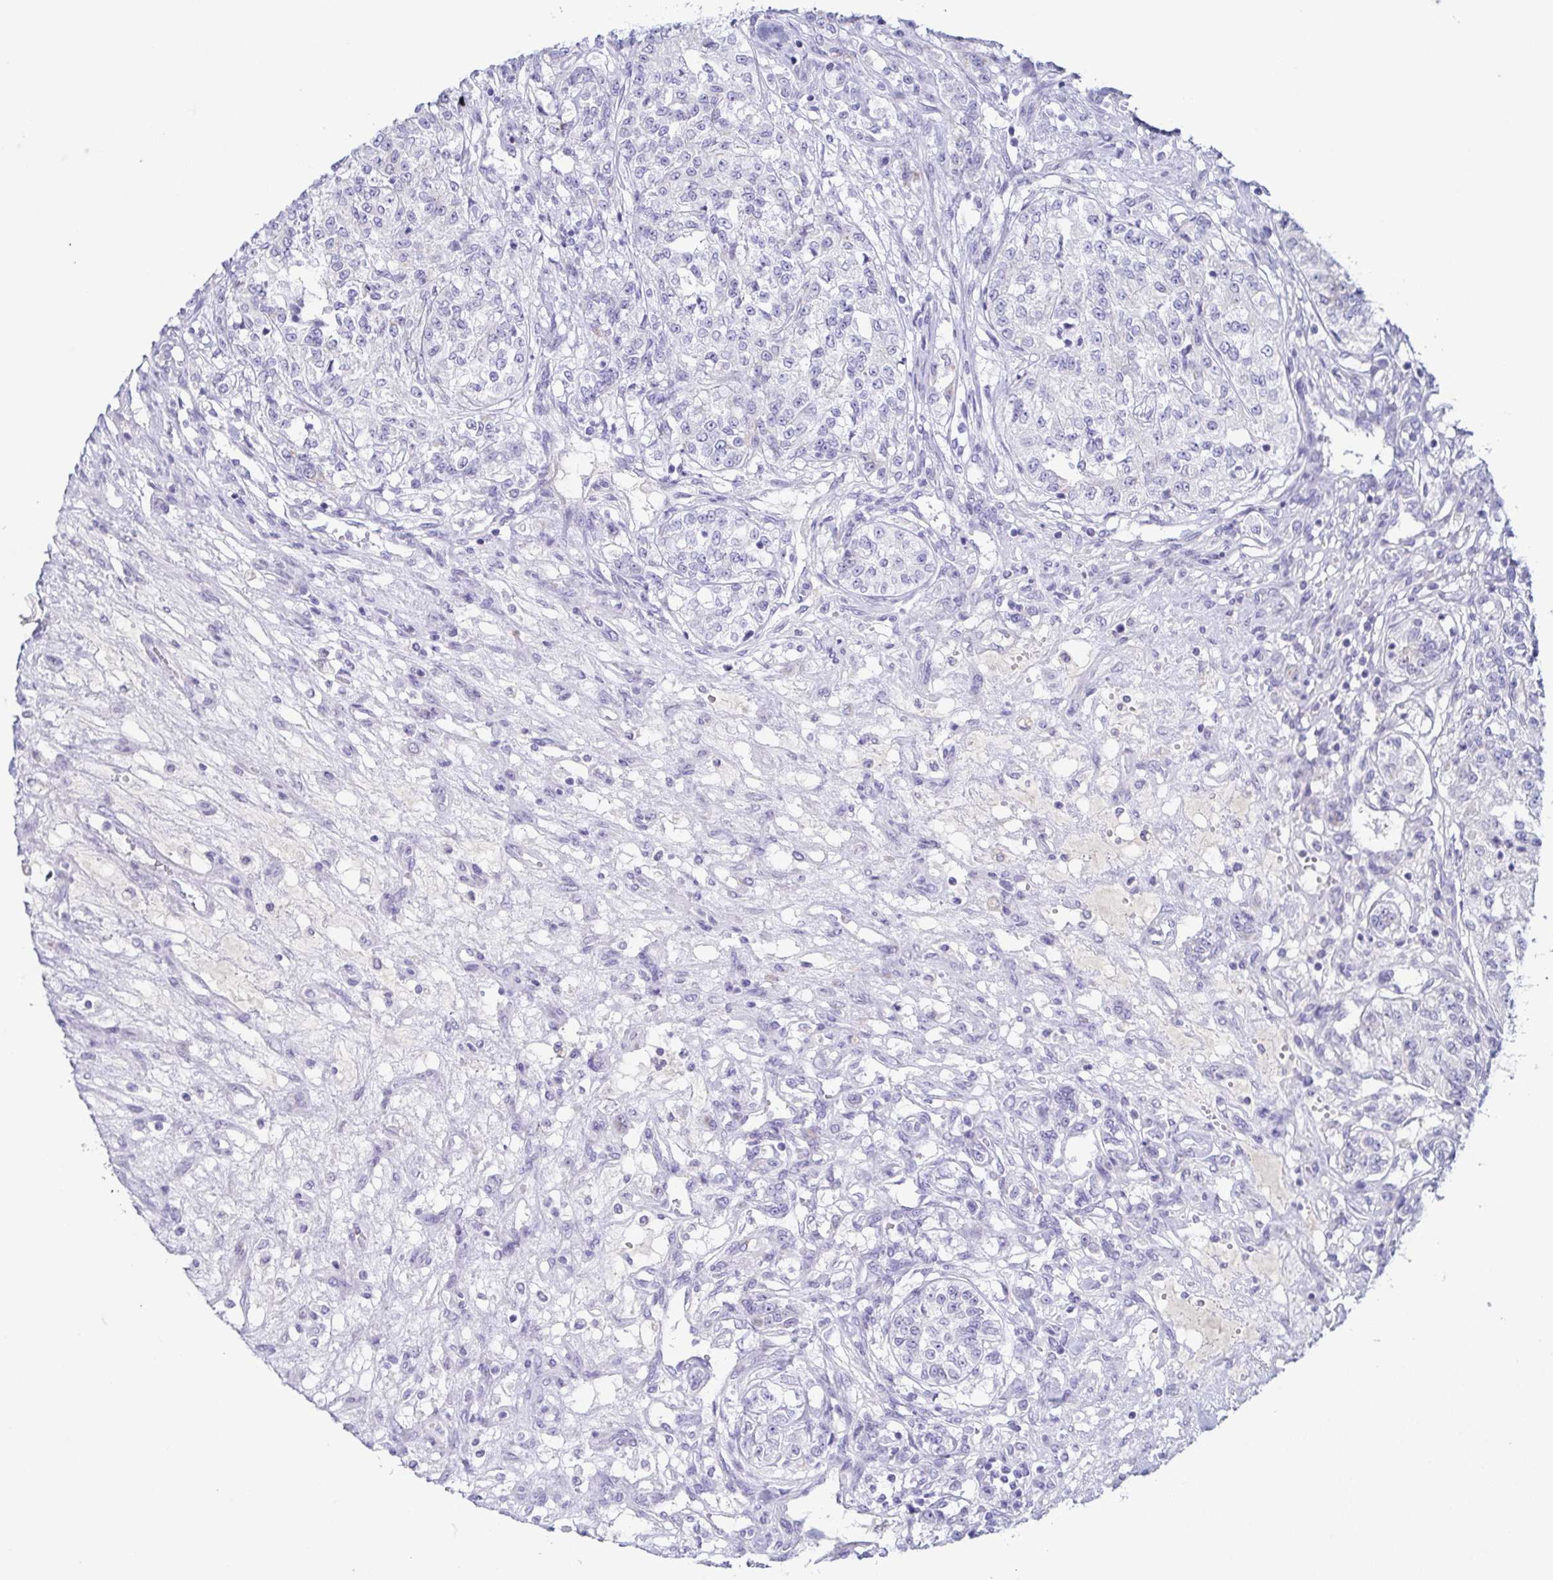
{"staining": {"intensity": "negative", "quantity": "none", "location": "none"}, "tissue": "renal cancer", "cell_type": "Tumor cells", "image_type": "cancer", "snomed": [{"axis": "morphology", "description": "Adenocarcinoma, NOS"}, {"axis": "topography", "description": "Kidney"}], "caption": "High magnification brightfield microscopy of renal cancer stained with DAB (3,3'-diaminobenzidine) (brown) and counterstained with hematoxylin (blue): tumor cells show no significant positivity.", "gene": "LDLRAD1", "patient": {"sex": "female", "age": 63}}